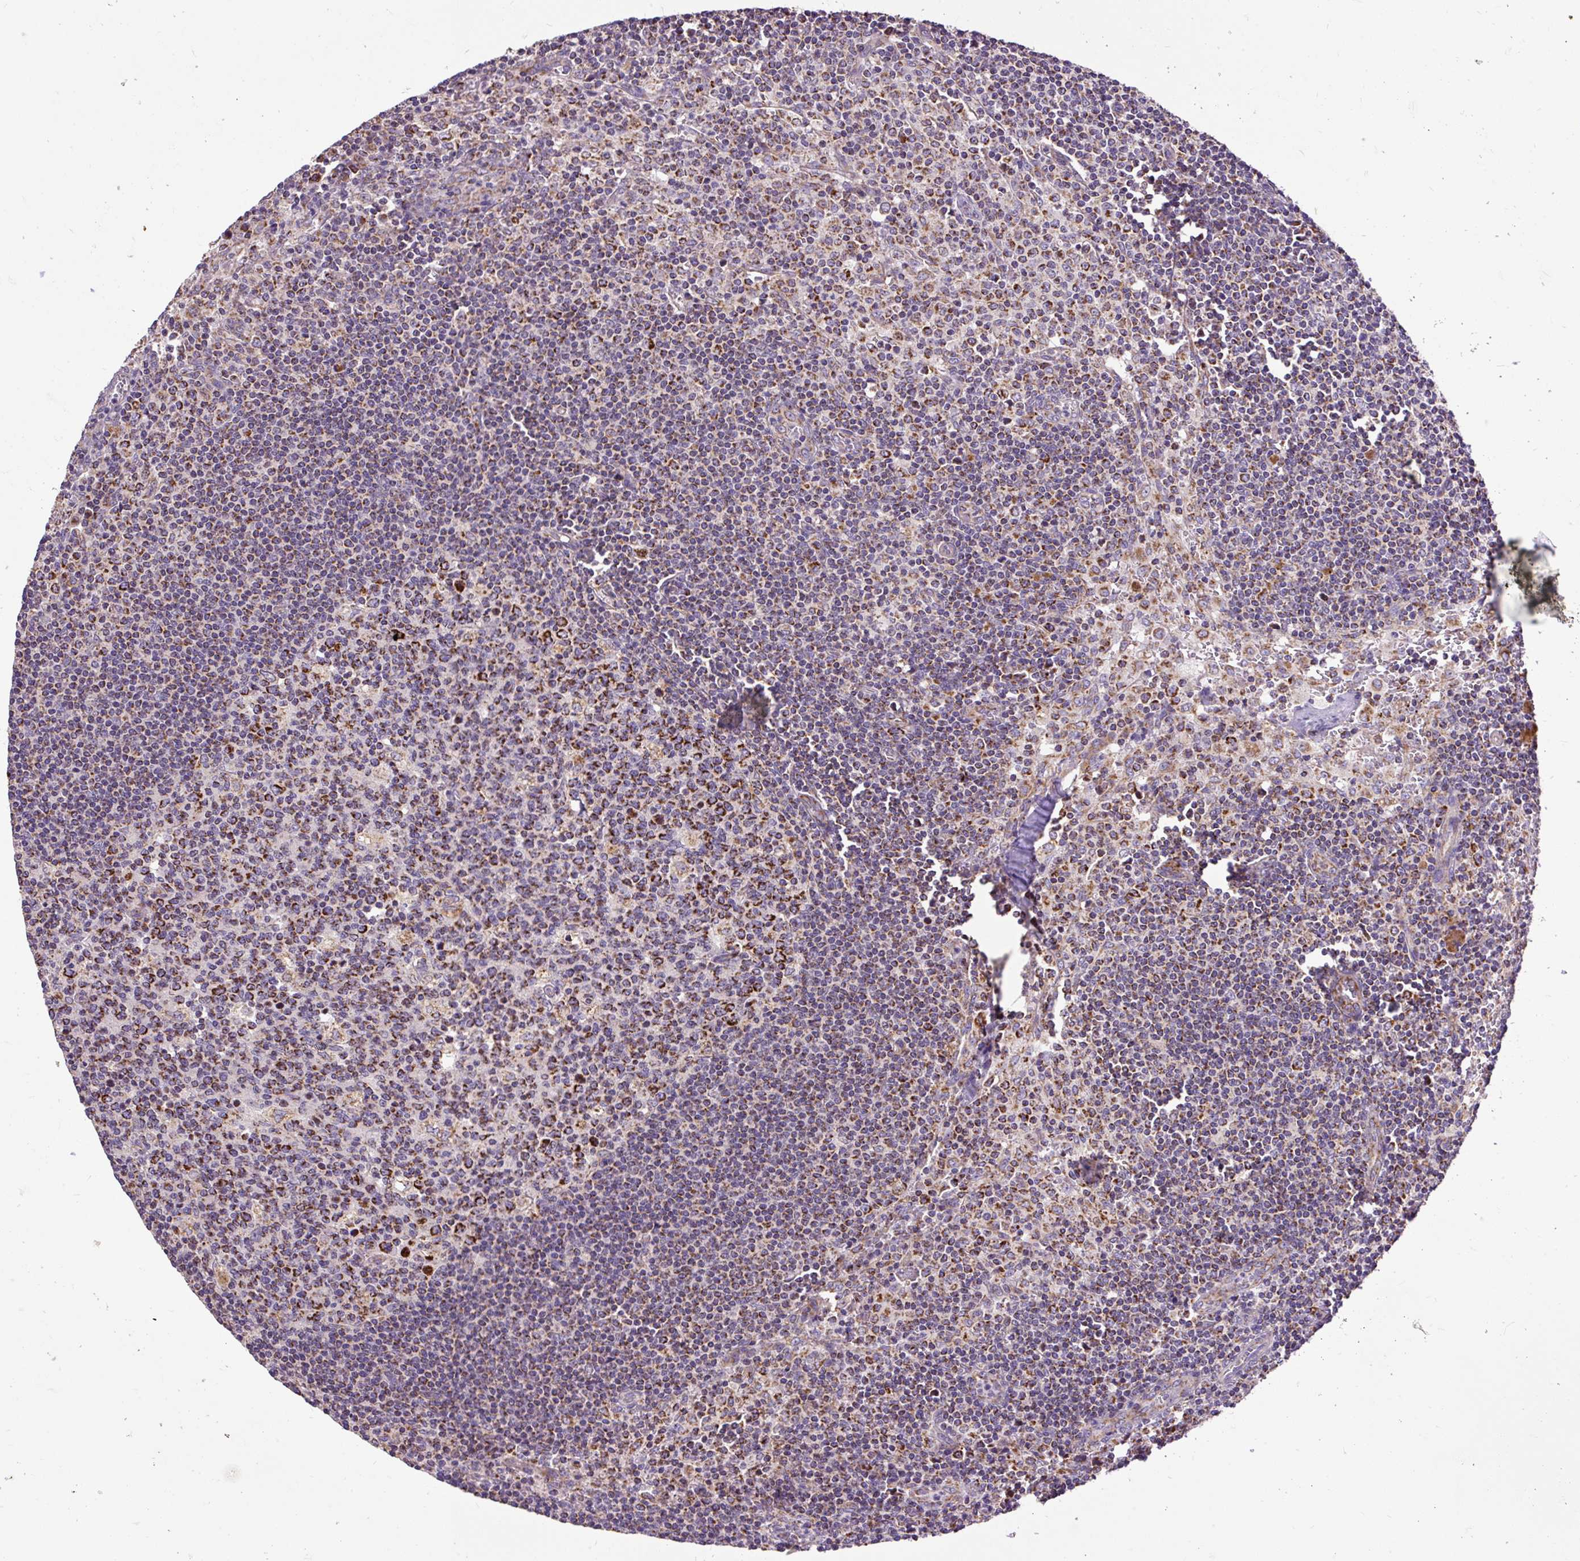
{"staining": {"intensity": "strong", "quantity": "25%-75%", "location": "cytoplasmic/membranous"}, "tissue": "lymph node", "cell_type": "Germinal center cells", "image_type": "normal", "snomed": [{"axis": "morphology", "description": "Normal tissue, NOS"}, {"axis": "topography", "description": "Lymph node"}], "caption": "Immunohistochemistry micrograph of normal human lymph node stained for a protein (brown), which displays high levels of strong cytoplasmic/membranous positivity in about 25%-75% of germinal center cells.", "gene": "TOMM40", "patient": {"sex": "female", "age": 45}}